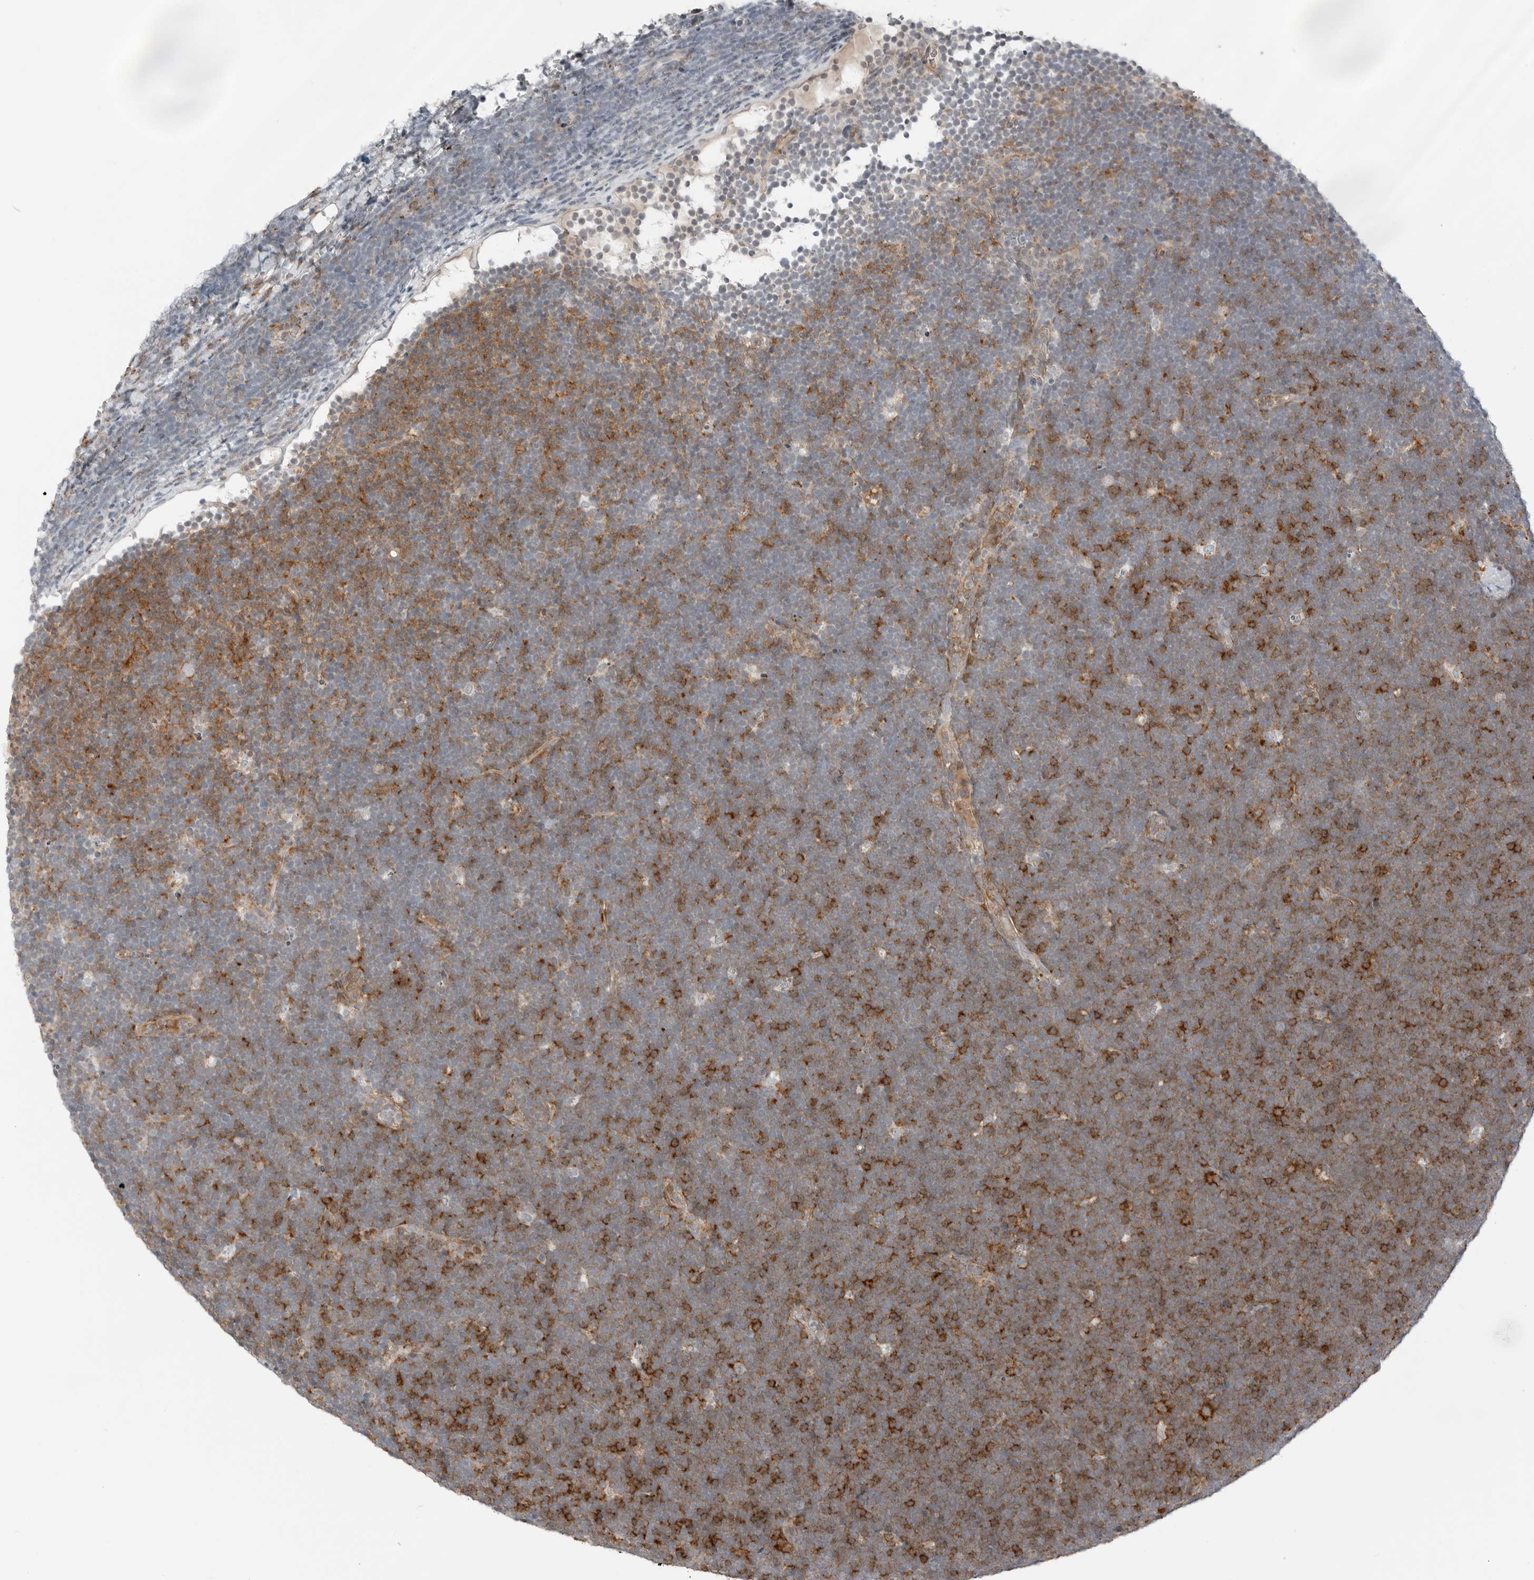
{"staining": {"intensity": "strong", "quantity": ">75%", "location": "cytoplasmic/membranous"}, "tissue": "lymphoma", "cell_type": "Tumor cells", "image_type": "cancer", "snomed": [{"axis": "morphology", "description": "Malignant lymphoma, non-Hodgkin's type, High grade"}, {"axis": "topography", "description": "Lymph node"}], "caption": "This is a photomicrograph of immunohistochemistry (IHC) staining of lymphoma, which shows strong staining in the cytoplasmic/membranous of tumor cells.", "gene": "LEFTY2", "patient": {"sex": "male", "age": 13}}